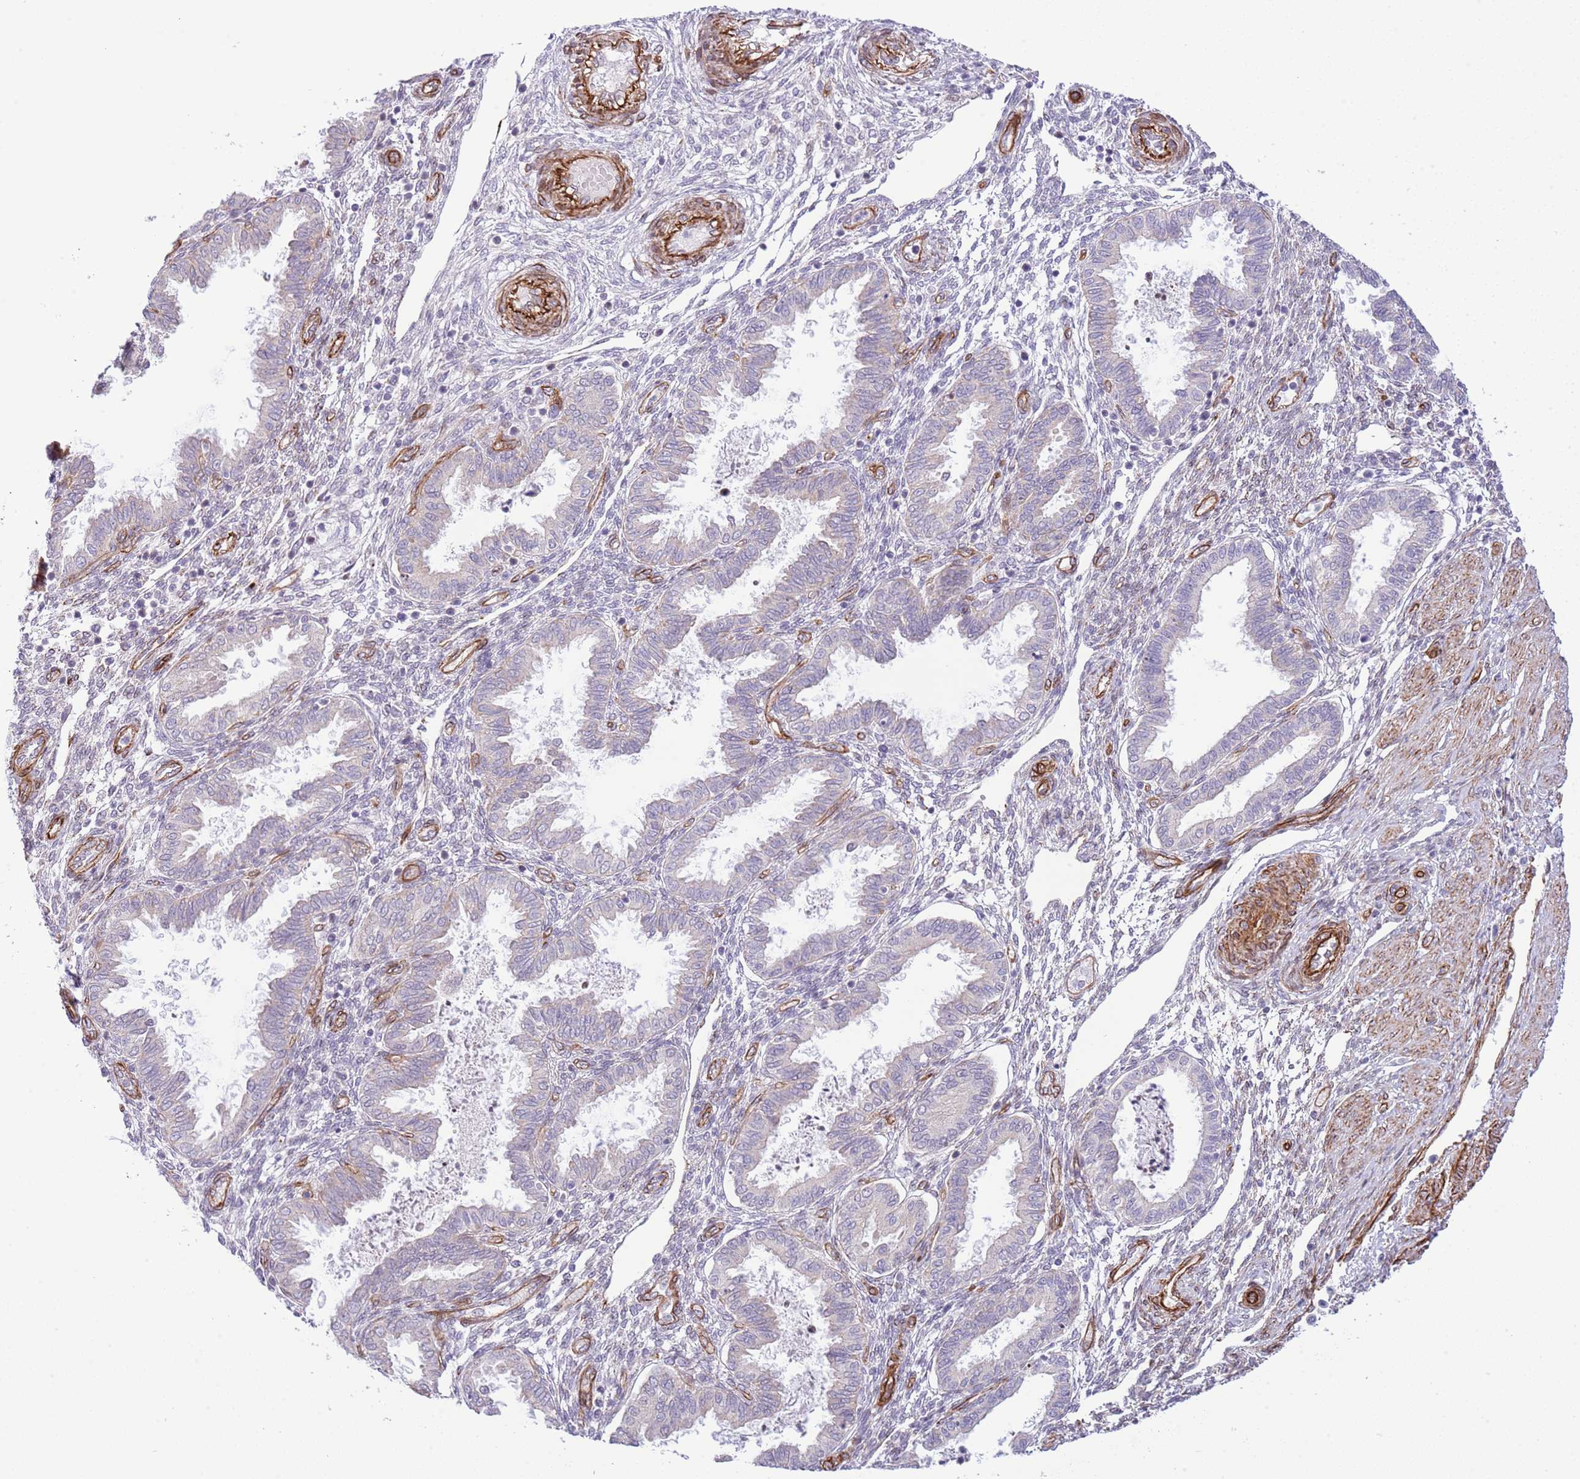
{"staining": {"intensity": "negative", "quantity": "none", "location": "none"}, "tissue": "endometrium", "cell_type": "Cells in endometrial stroma", "image_type": "normal", "snomed": [{"axis": "morphology", "description": "Normal tissue, NOS"}, {"axis": "topography", "description": "Endometrium"}], "caption": "High magnification brightfield microscopy of benign endometrium stained with DAB (brown) and counterstained with hematoxylin (blue): cells in endometrial stroma show no significant positivity. The staining is performed using DAB (3,3'-diaminobenzidine) brown chromogen with nuclei counter-stained in using hematoxylin.", "gene": "NEK3", "patient": {"sex": "female", "age": 33}}